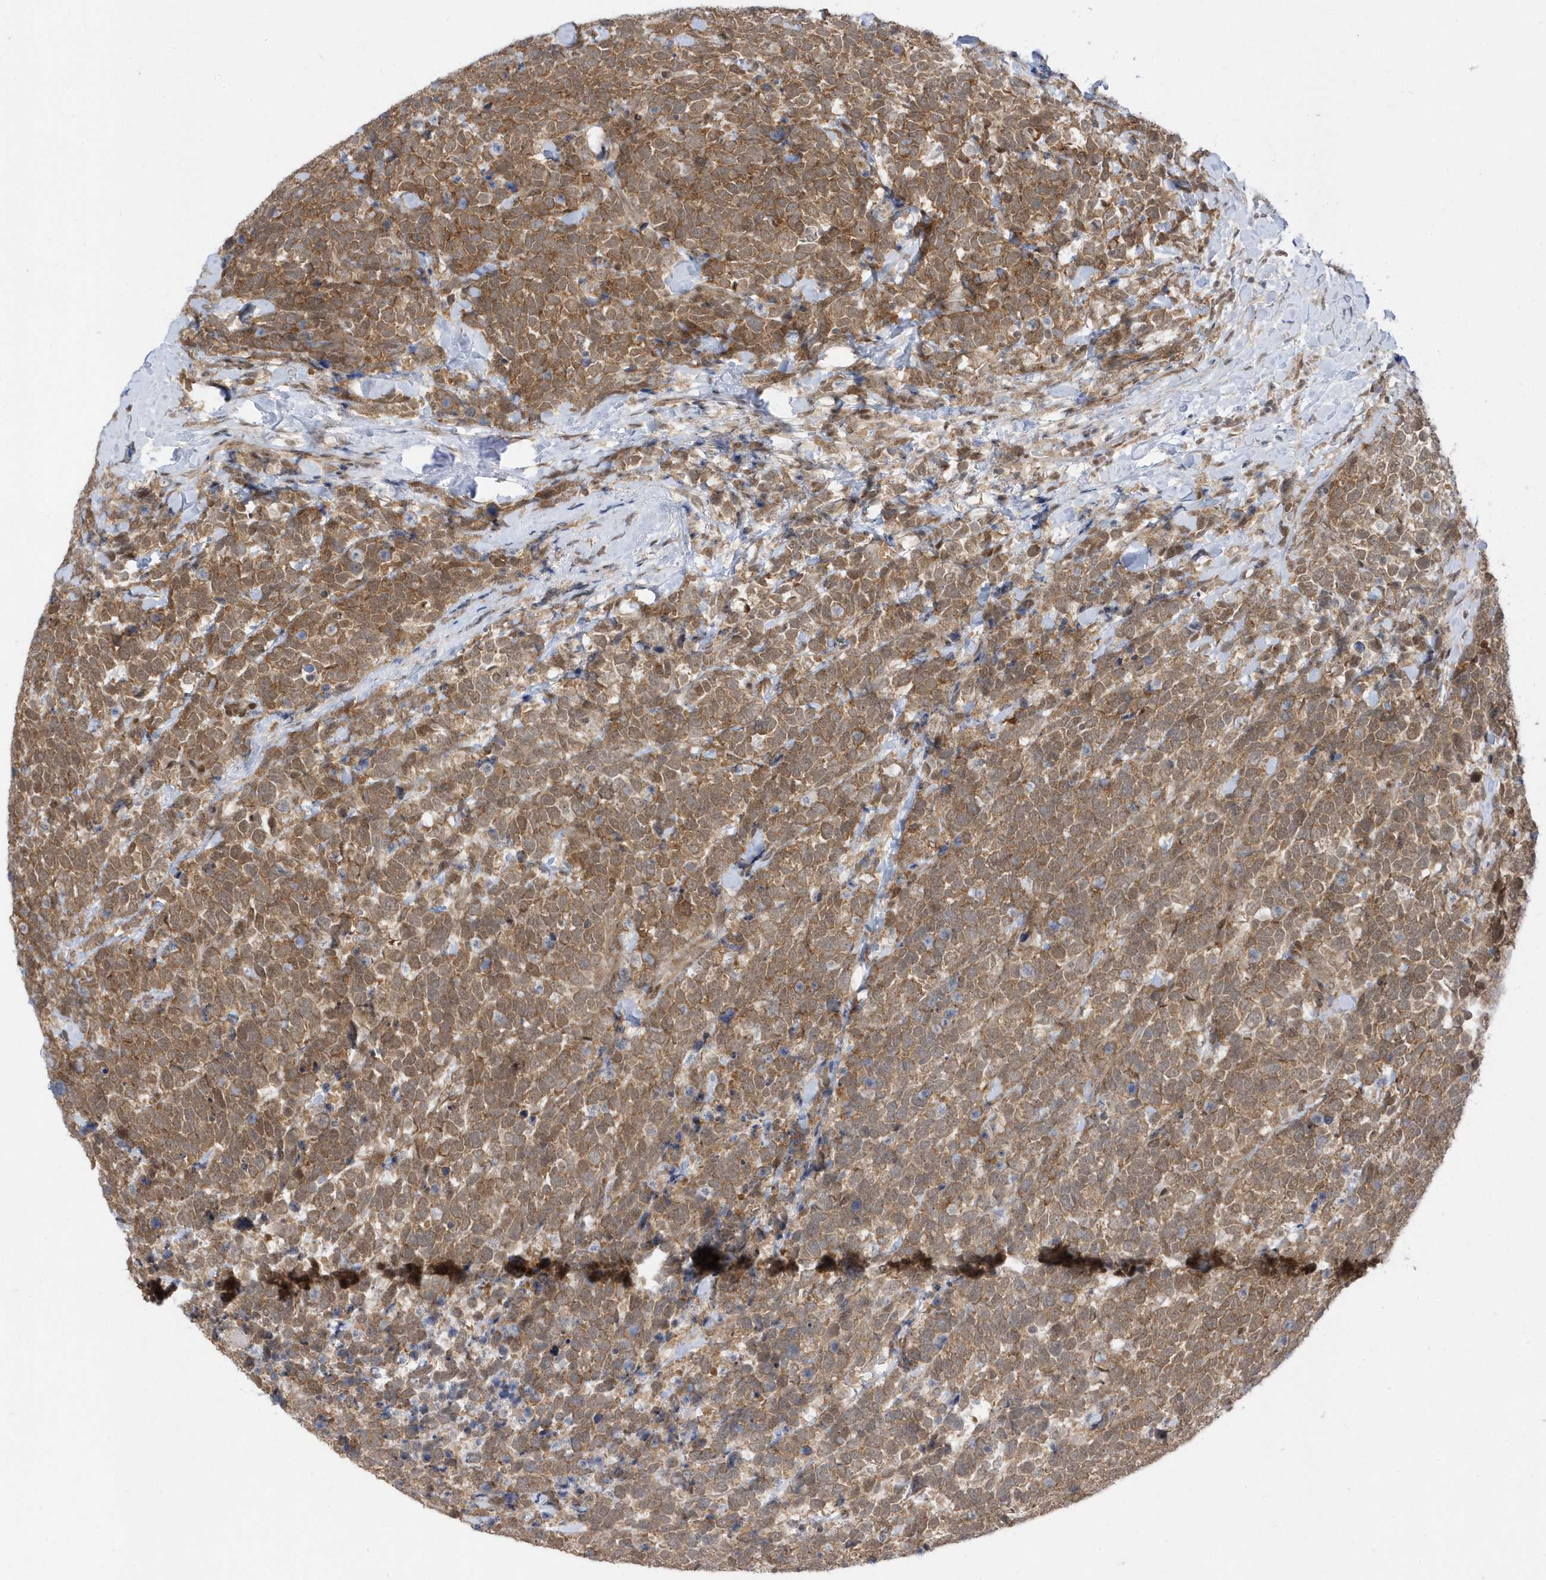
{"staining": {"intensity": "moderate", "quantity": ">75%", "location": "cytoplasmic/membranous,nuclear"}, "tissue": "urothelial cancer", "cell_type": "Tumor cells", "image_type": "cancer", "snomed": [{"axis": "morphology", "description": "Urothelial carcinoma, High grade"}, {"axis": "topography", "description": "Urinary bladder"}], "caption": "Moderate cytoplasmic/membranous and nuclear expression is identified in approximately >75% of tumor cells in urothelial cancer.", "gene": "USP53", "patient": {"sex": "female", "age": 82}}